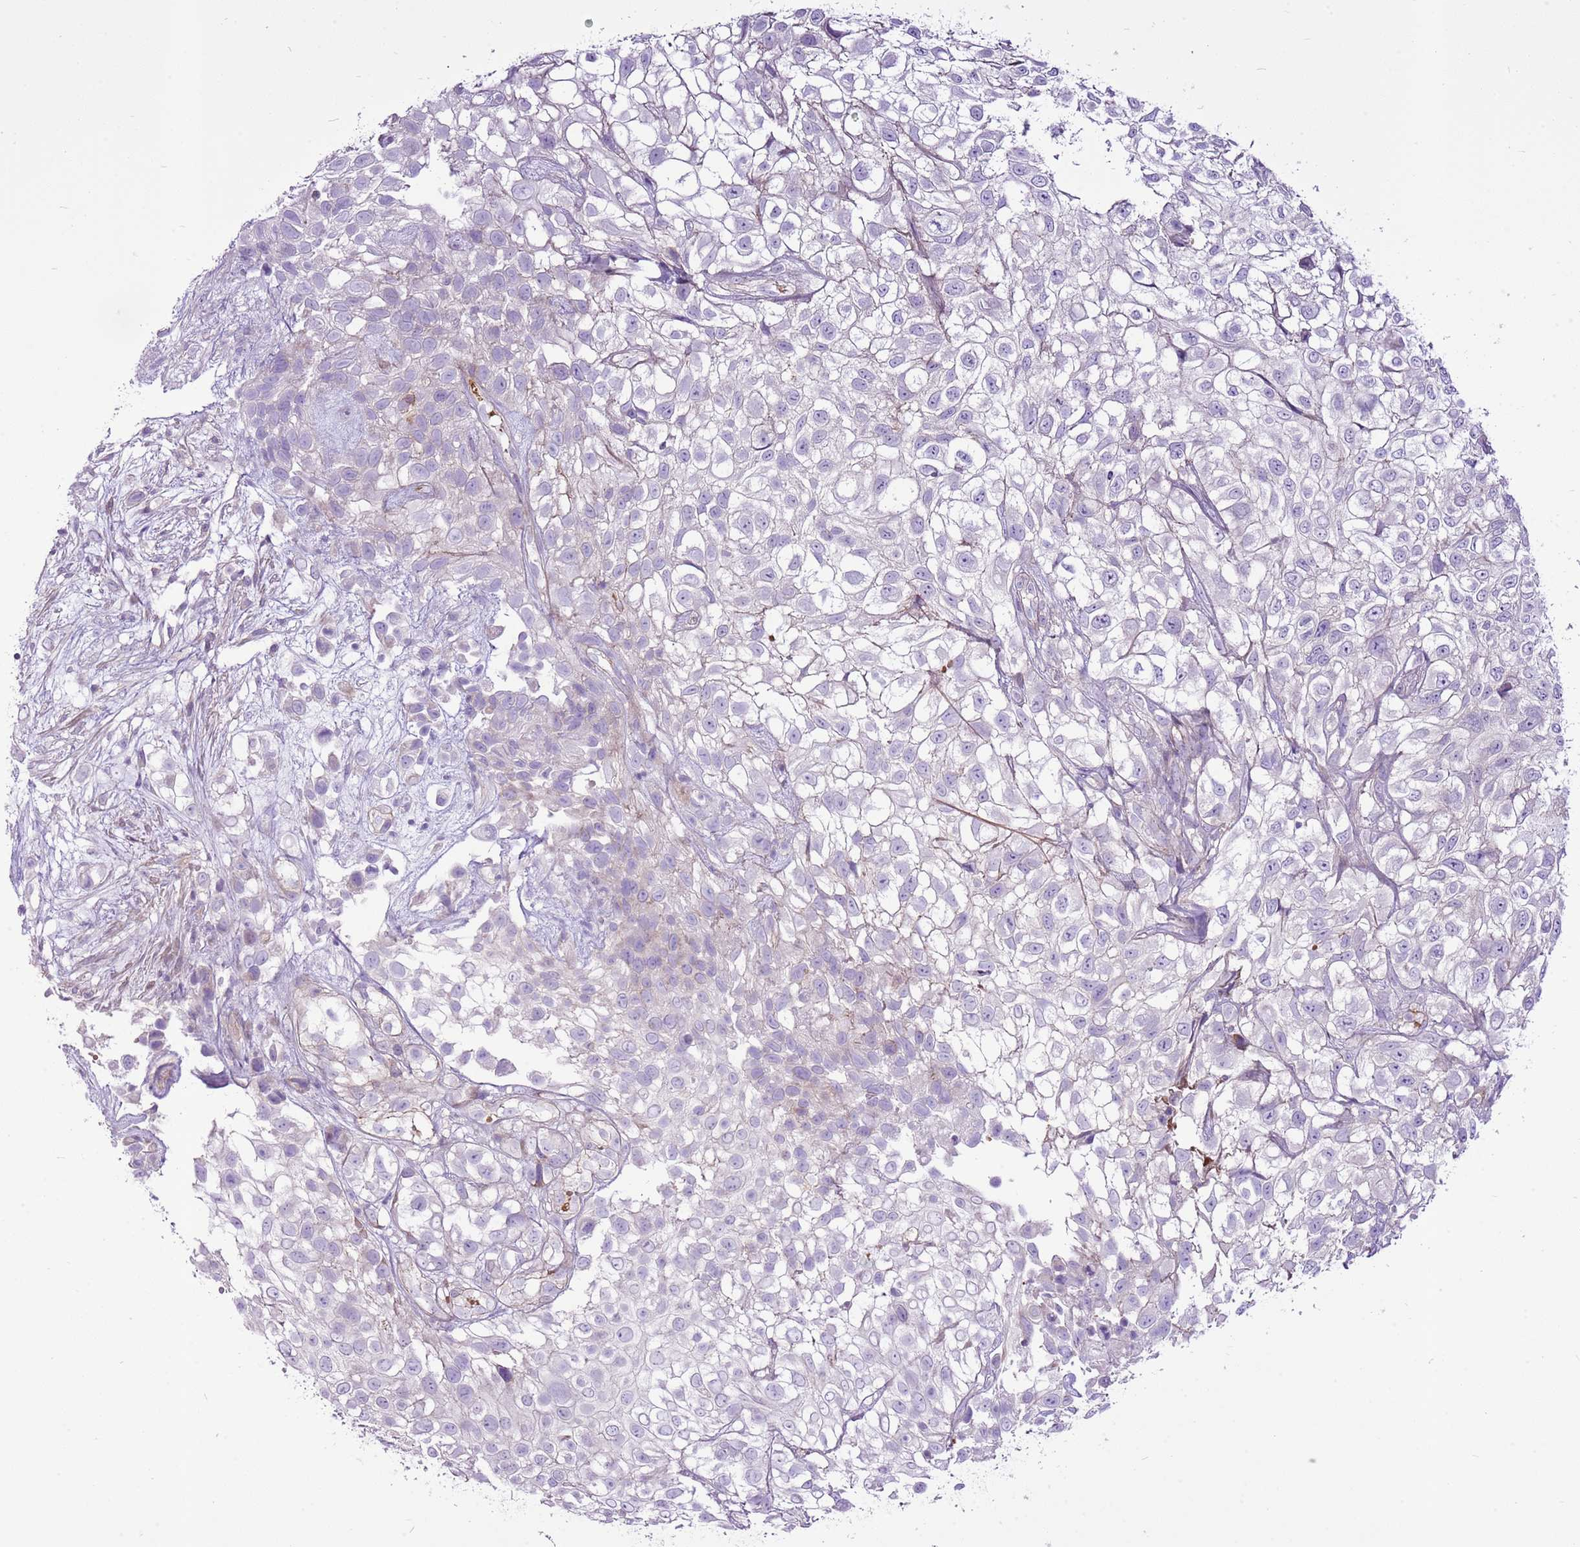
{"staining": {"intensity": "negative", "quantity": "none", "location": "none"}, "tissue": "urothelial cancer", "cell_type": "Tumor cells", "image_type": "cancer", "snomed": [{"axis": "morphology", "description": "Urothelial carcinoma, High grade"}, {"axis": "topography", "description": "Urinary bladder"}], "caption": "This is an IHC image of high-grade urothelial carcinoma. There is no staining in tumor cells.", "gene": "CHAC2", "patient": {"sex": "male", "age": 56}}